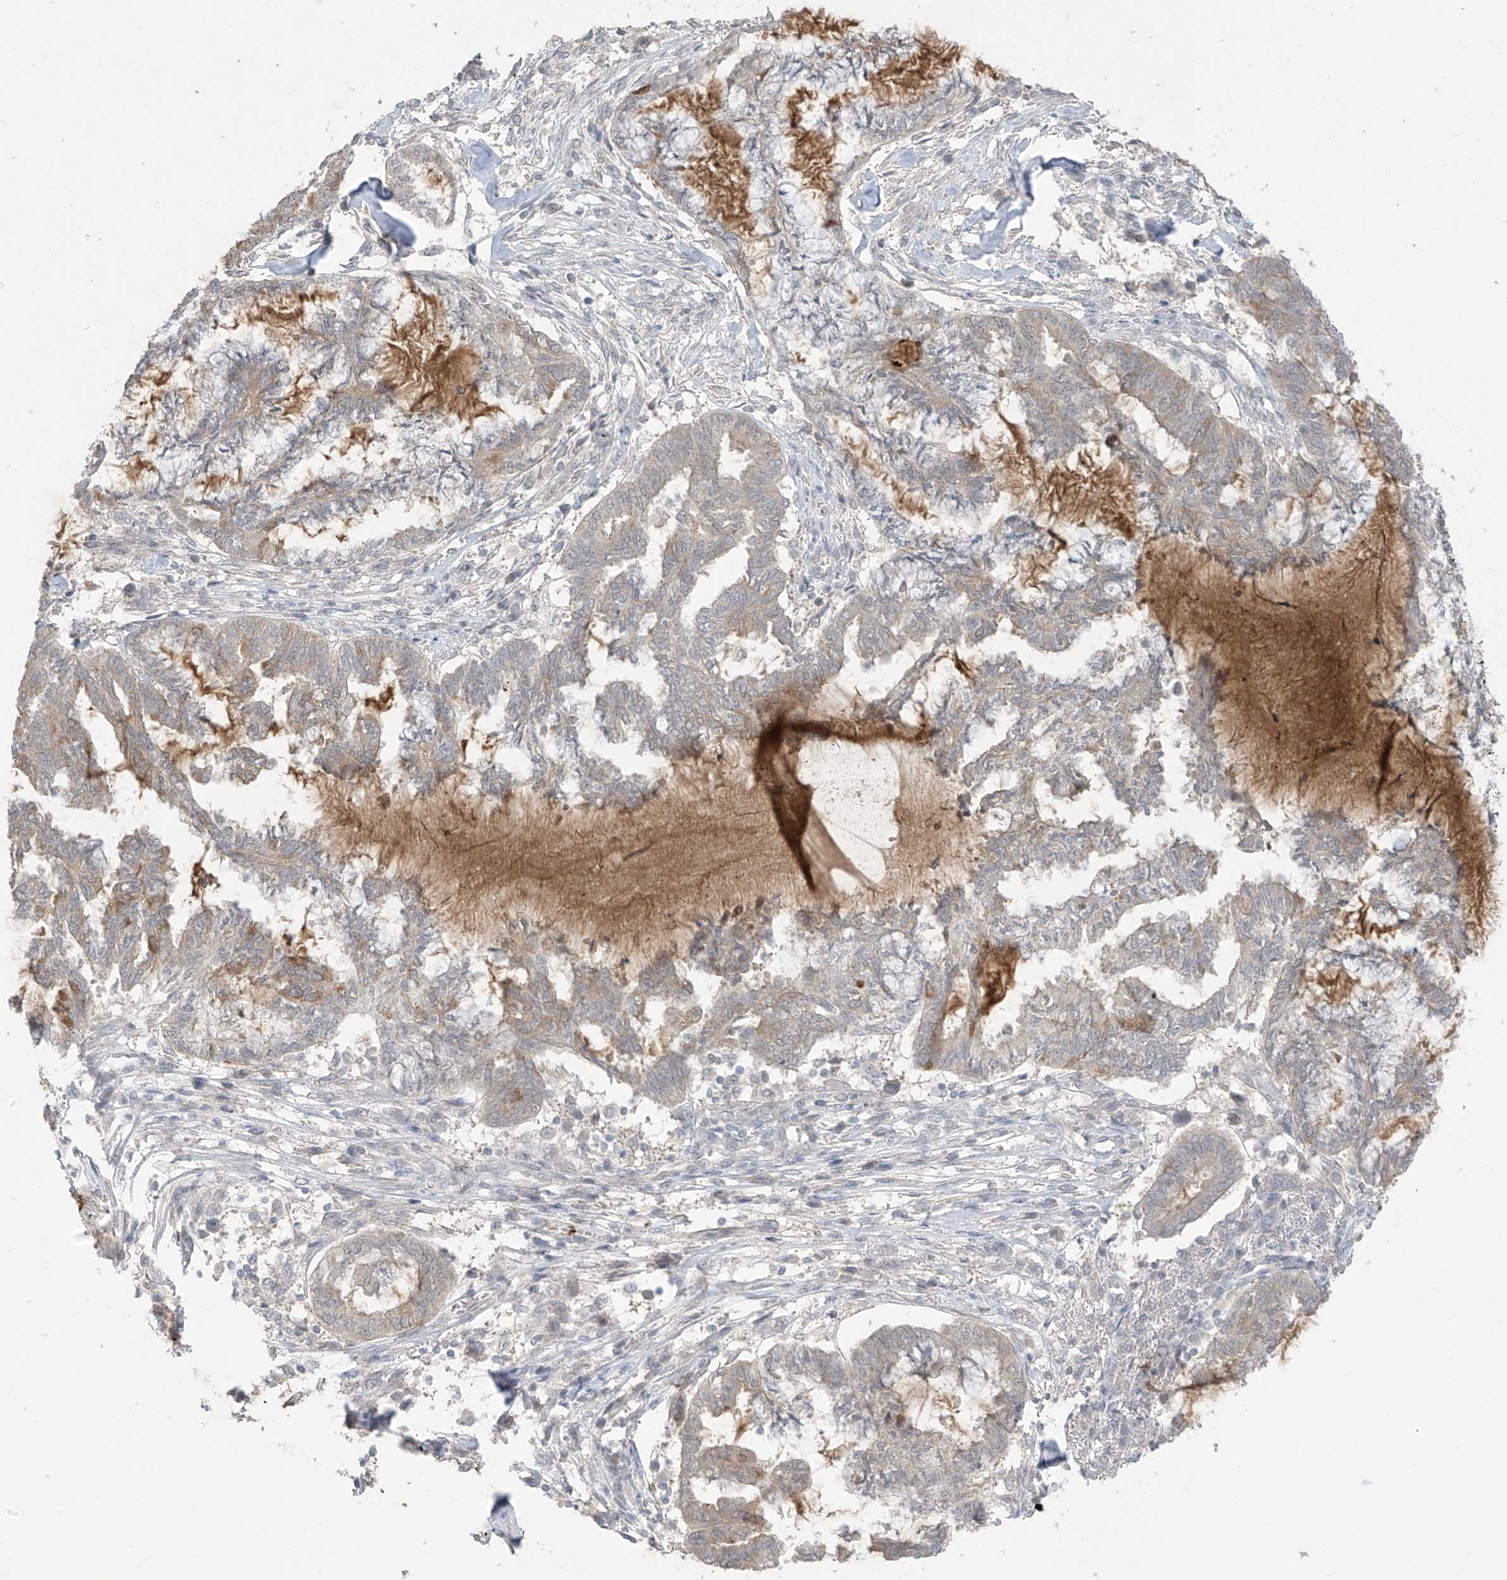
{"staining": {"intensity": "weak", "quantity": "25%-75%", "location": "cytoplasmic/membranous"}, "tissue": "endometrial cancer", "cell_type": "Tumor cells", "image_type": "cancer", "snomed": [{"axis": "morphology", "description": "Adenocarcinoma, NOS"}, {"axis": "topography", "description": "Endometrium"}], "caption": "Approximately 25%-75% of tumor cells in endometrial cancer reveal weak cytoplasmic/membranous protein expression as visualized by brown immunohistochemical staining.", "gene": "OGT", "patient": {"sex": "female", "age": 86}}